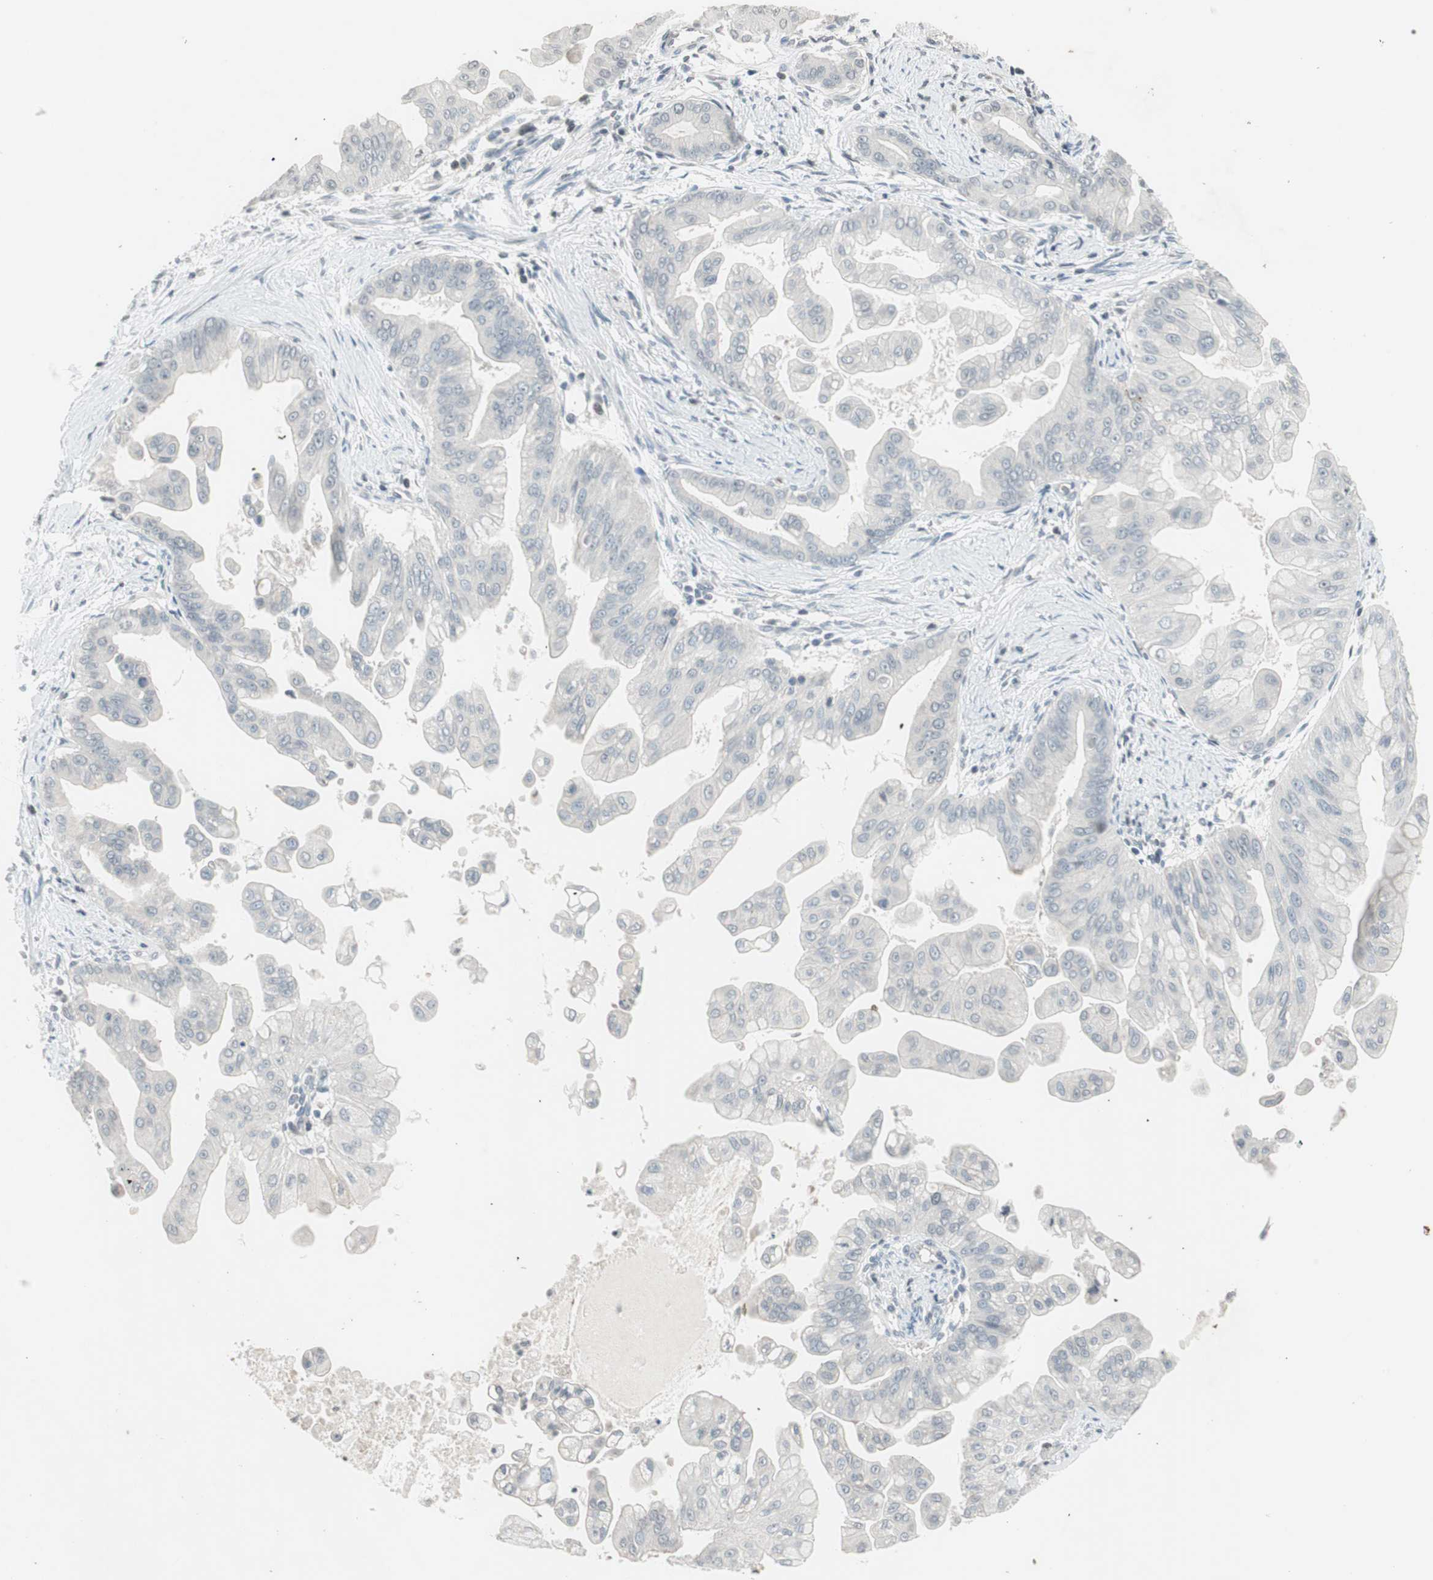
{"staining": {"intensity": "negative", "quantity": "none", "location": "none"}, "tissue": "pancreatic cancer", "cell_type": "Tumor cells", "image_type": "cancer", "snomed": [{"axis": "morphology", "description": "Adenocarcinoma, NOS"}, {"axis": "topography", "description": "Pancreas"}], "caption": "Protein analysis of pancreatic cancer (adenocarcinoma) exhibits no significant positivity in tumor cells. (DAB immunohistochemistry visualized using brightfield microscopy, high magnification).", "gene": "GYPC", "patient": {"sex": "female", "age": 75}}